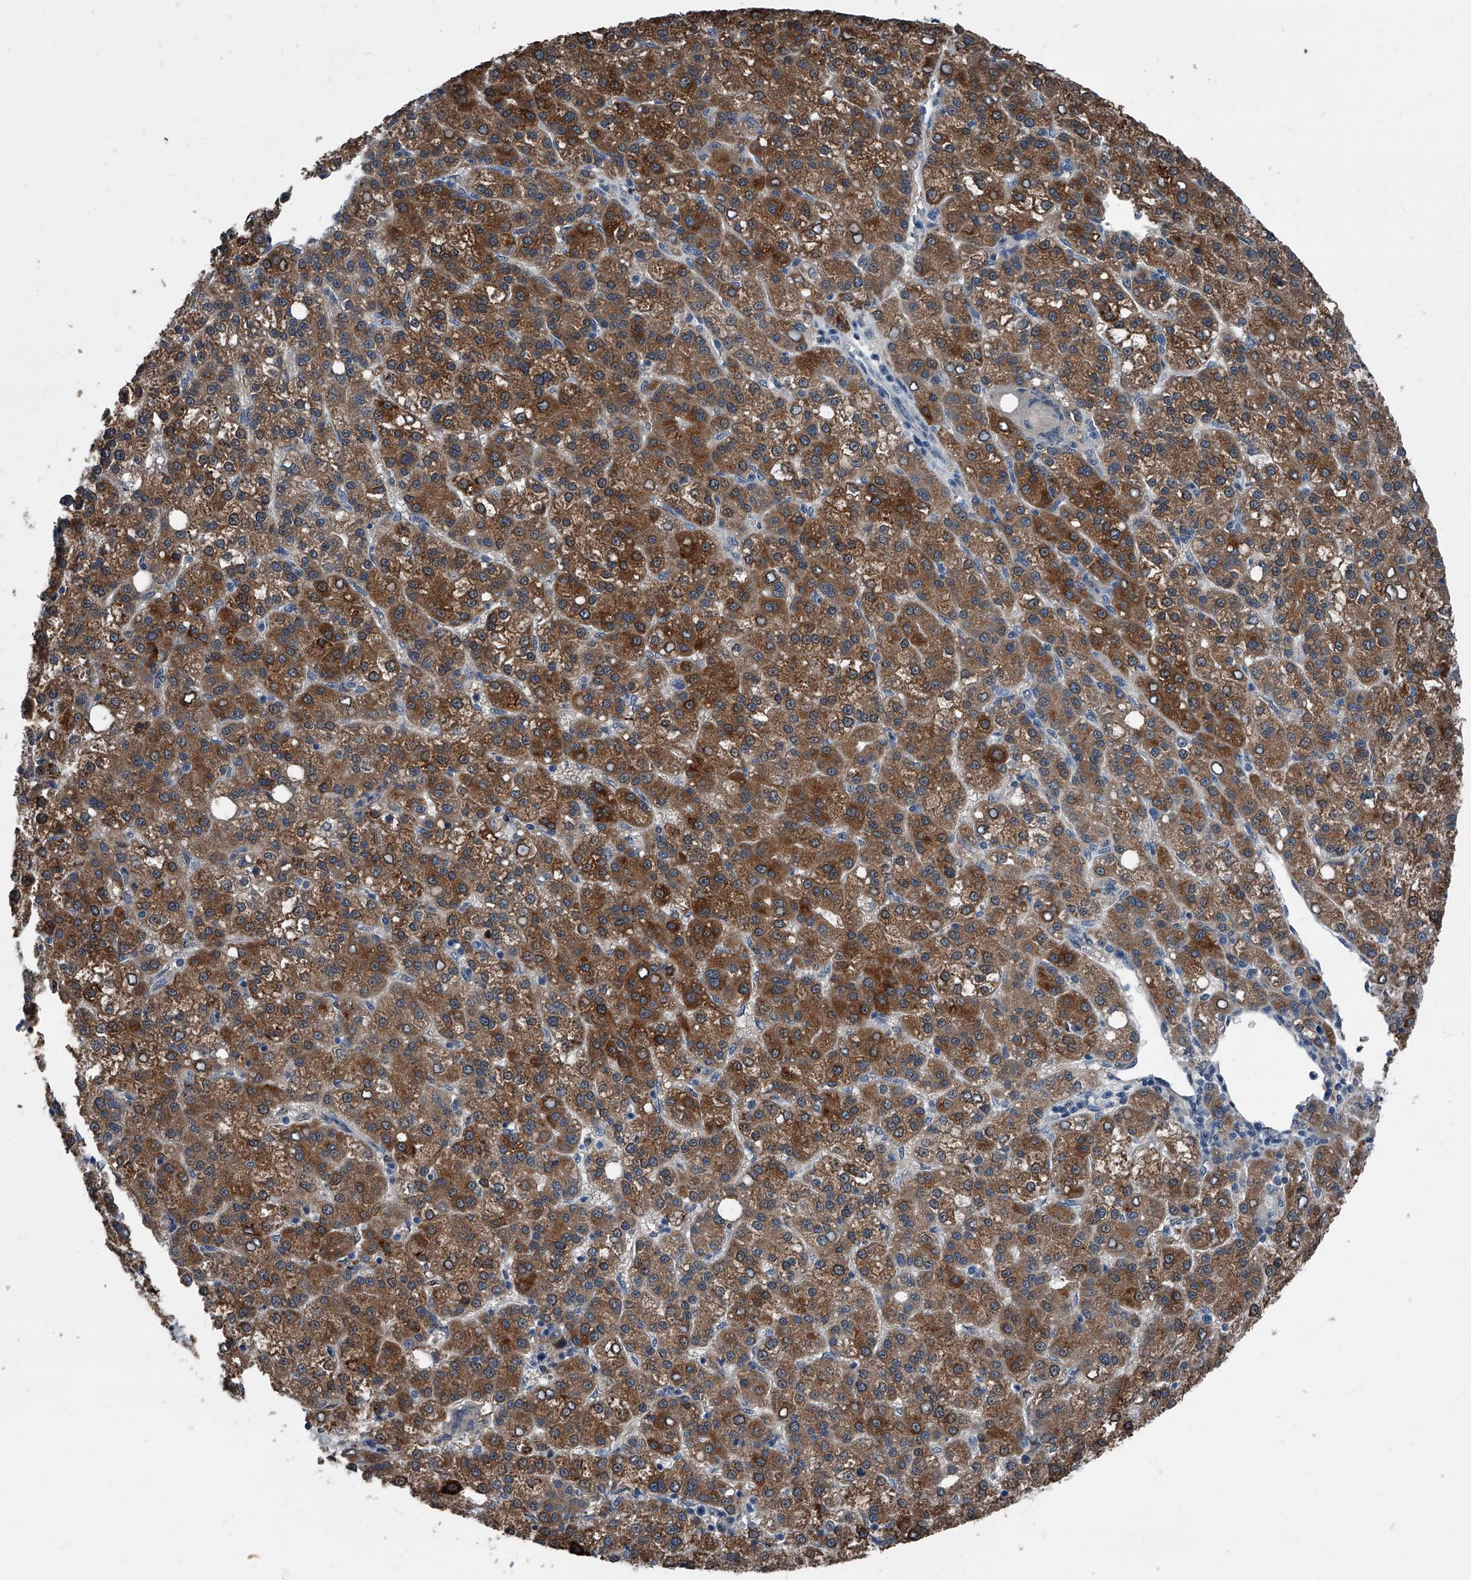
{"staining": {"intensity": "strong", "quantity": ">75%", "location": "cytoplasmic/membranous"}, "tissue": "liver cancer", "cell_type": "Tumor cells", "image_type": "cancer", "snomed": [{"axis": "morphology", "description": "Carcinoma, Hepatocellular, NOS"}, {"axis": "topography", "description": "Liver"}], "caption": "Protein expression analysis of human liver cancer (hepatocellular carcinoma) reveals strong cytoplasmic/membranous positivity in approximately >75% of tumor cells.", "gene": "MEN1", "patient": {"sex": "female", "age": 58}}